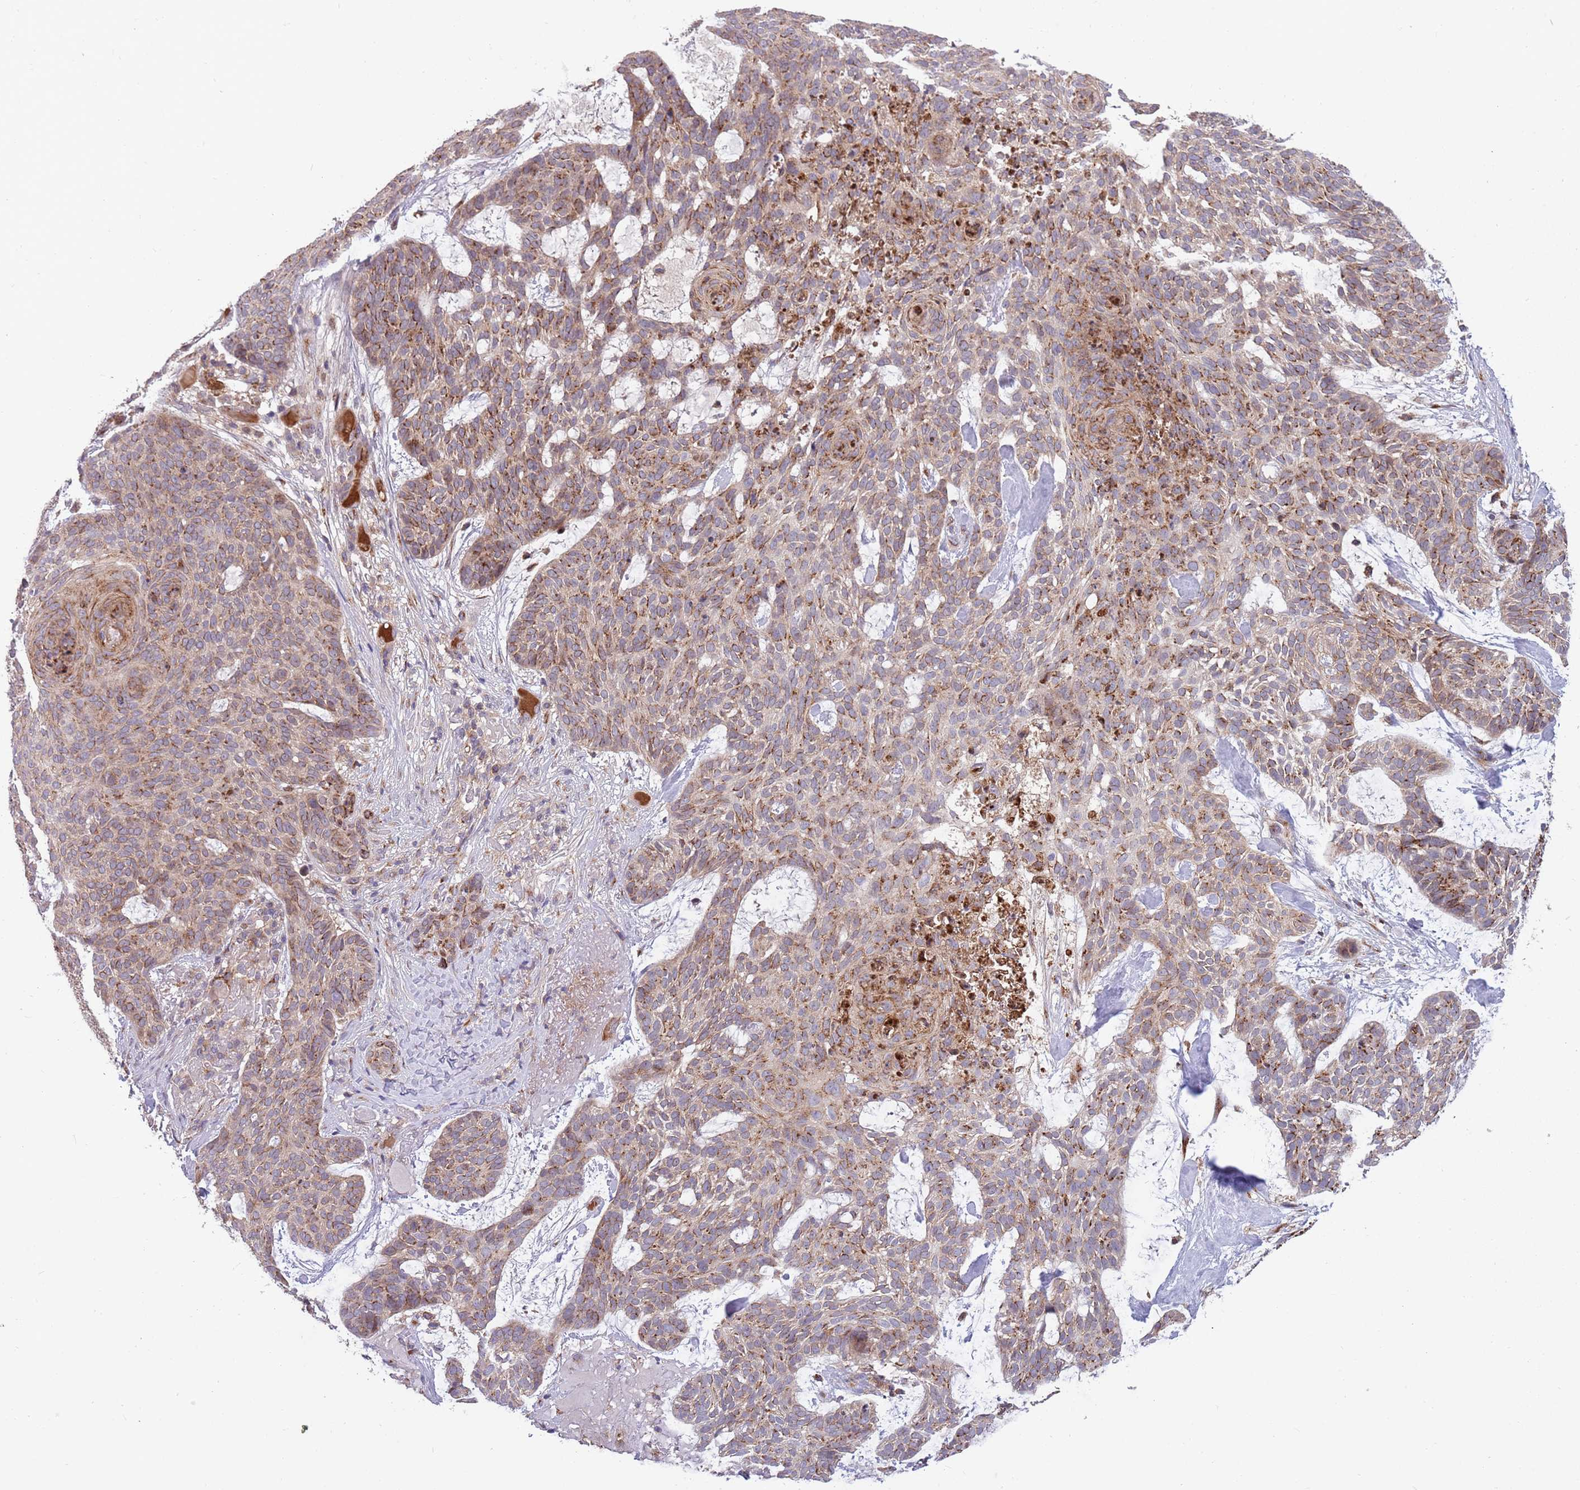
{"staining": {"intensity": "moderate", "quantity": "25%-75%", "location": "cytoplasmic/membranous"}, "tissue": "skin cancer", "cell_type": "Tumor cells", "image_type": "cancer", "snomed": [{"axis": "morphology", "description": "Basal cell carcinoma"}, {"axis": "topography", "description": "Skin"}], "caption": "Protein staining by immunohistochemistry exhibits moderate cytoplasmic/membranous expression in about 25%-75% of tumor cells in skin cancer.", "gene": "BTBD7", "patient": {"sex": "female", "age": 89}}